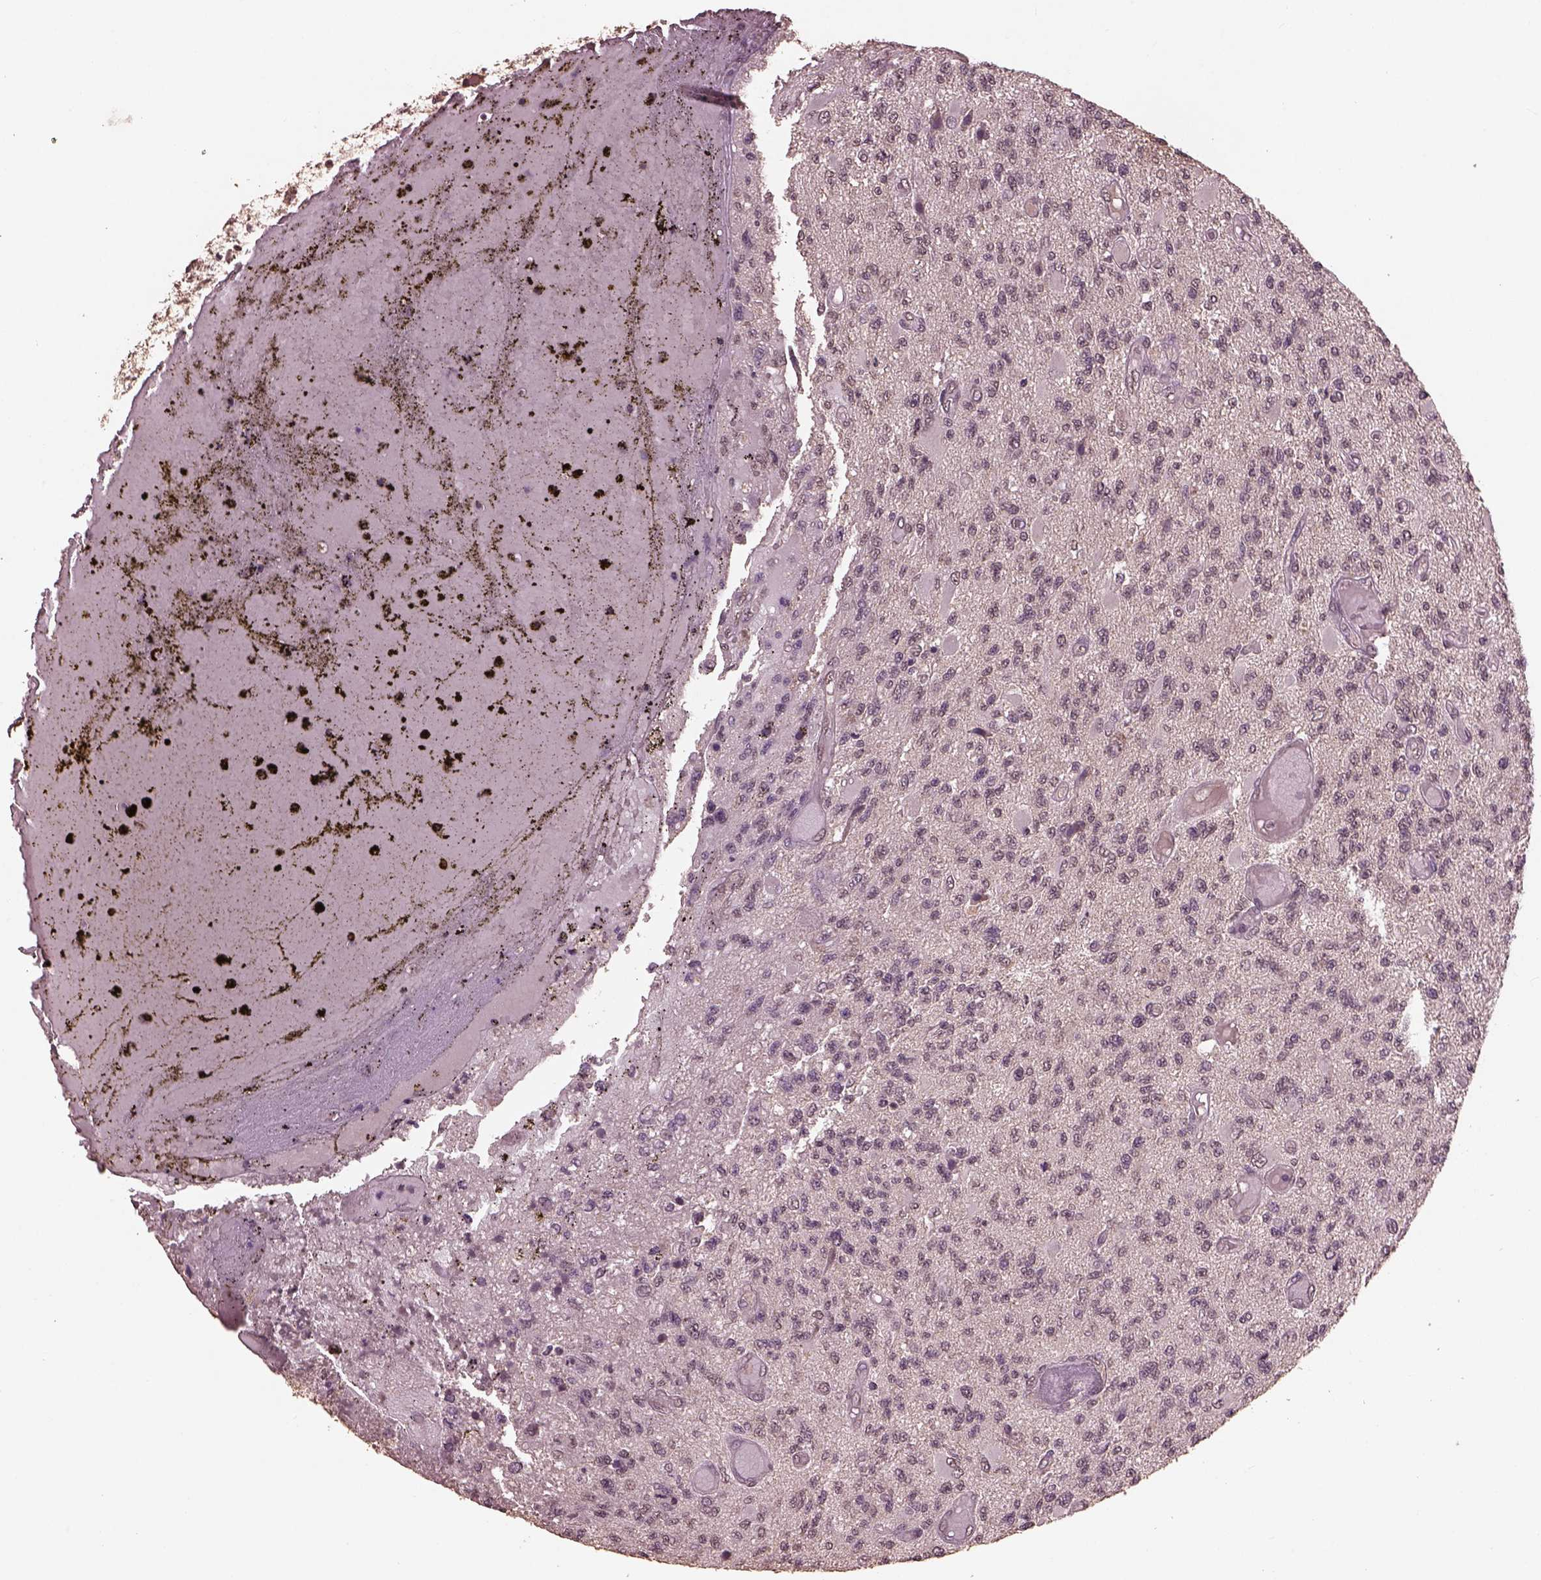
{"staining": {"intensity": "negative", "quantity": "none", "location": "none"}, "tissue": "glioma", "cell_type": "Tumor cells", "image_type": "cancer", "snomed": [{"axis": "morphology", "description": "Glioma, malignant, High grade"}, {"axis": "topography", "description": "Brain"}], "caption": "Tumor cells show no significant staining in malignant glioma (high-grade).", "gene": "CPT1C", "patient": {"sex": "female", "age": 63}}